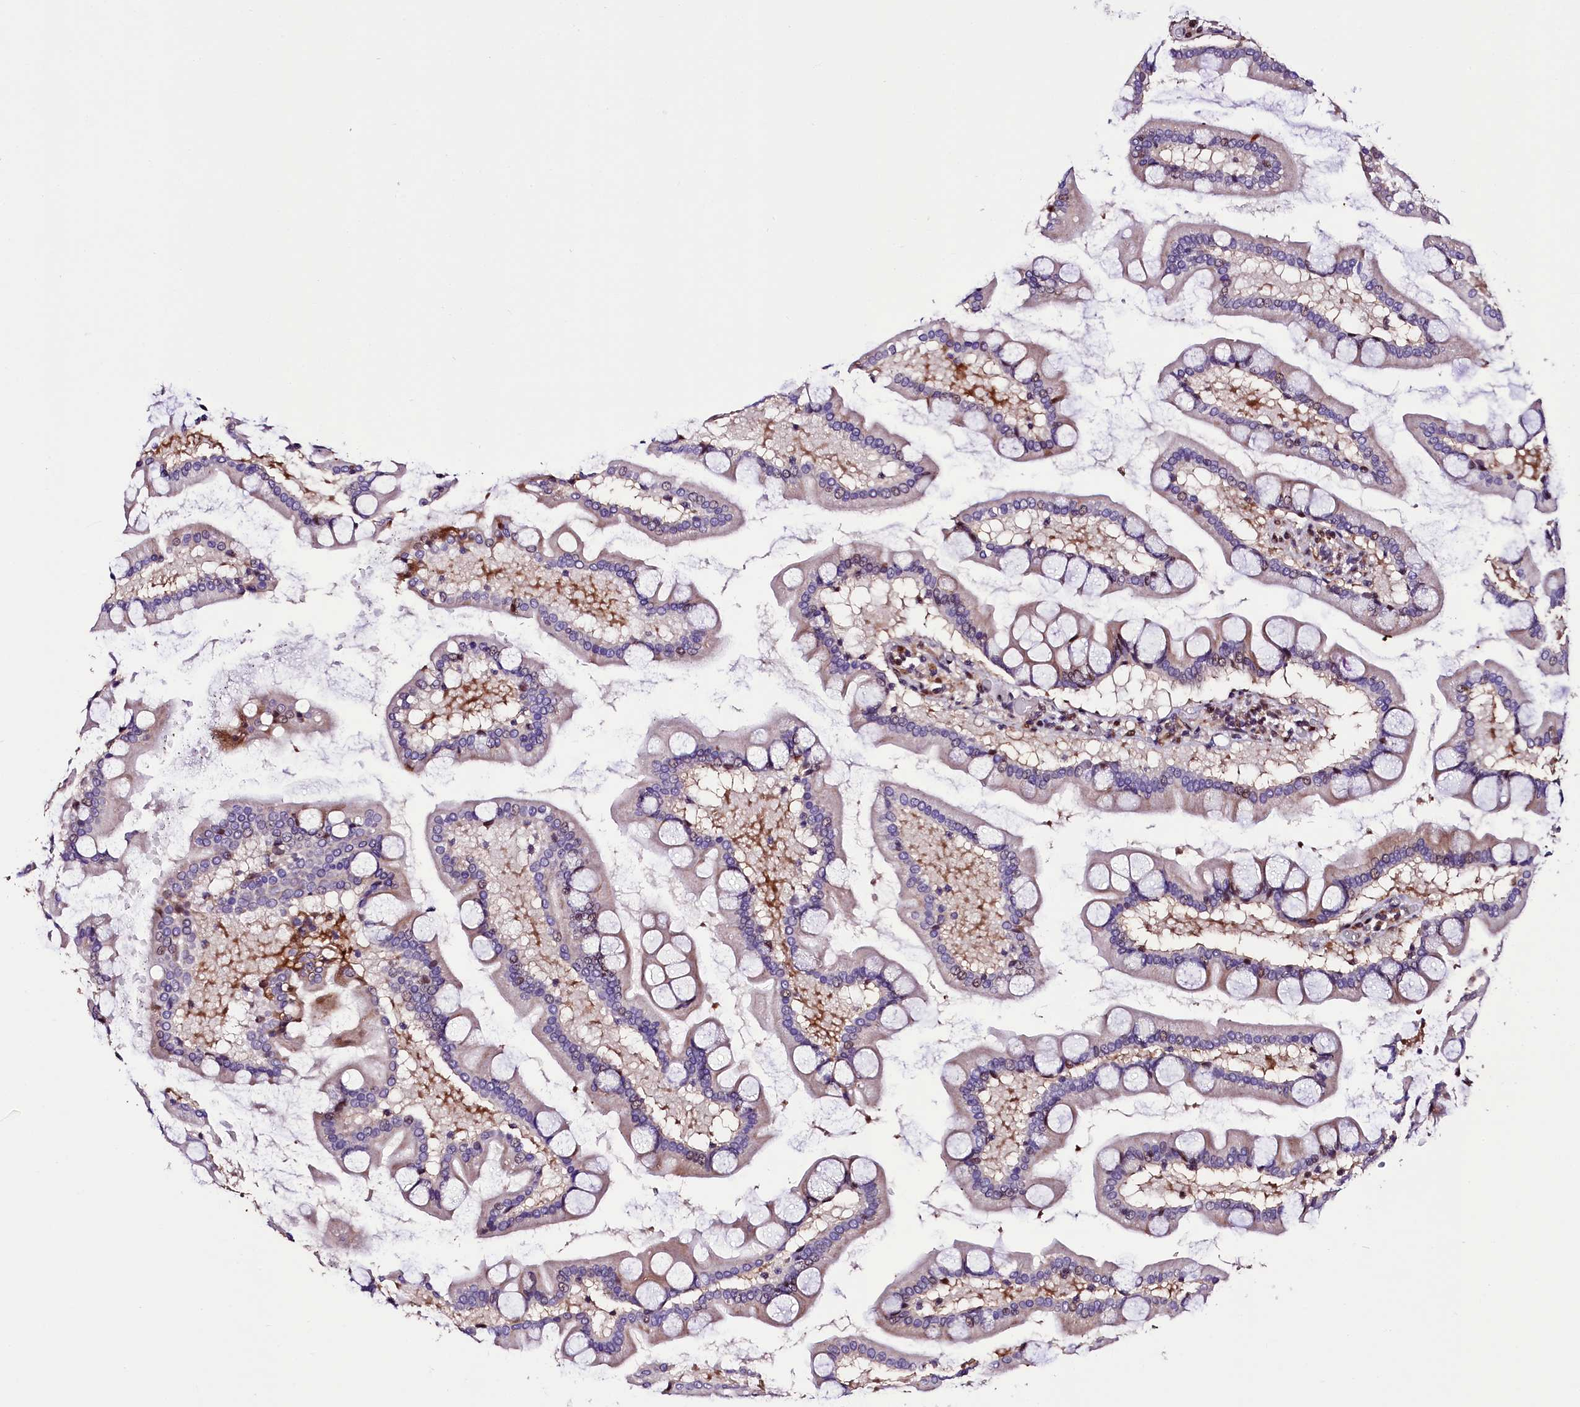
{"staining": {"intensity": "moderate", "quantity": "<25%", "location": "cytoplasmic/membranous"}, "tissue": "small intestine", "cell_type": "Glandular cells", "image_type": "normal", "snomed": [{"axis": "morphology", "description": "Normal tissue, NOS"}, {"axis": "topography", "description": "Small intestine"}], "caption": "This is a histology image of immunohistochemistry staining of normal small intestine, which shows moderate staining in the cytoplasmic/membranous of glandular cells.", "gene": "TRMT112", "patient": {"sex": "male", "age": 41}}